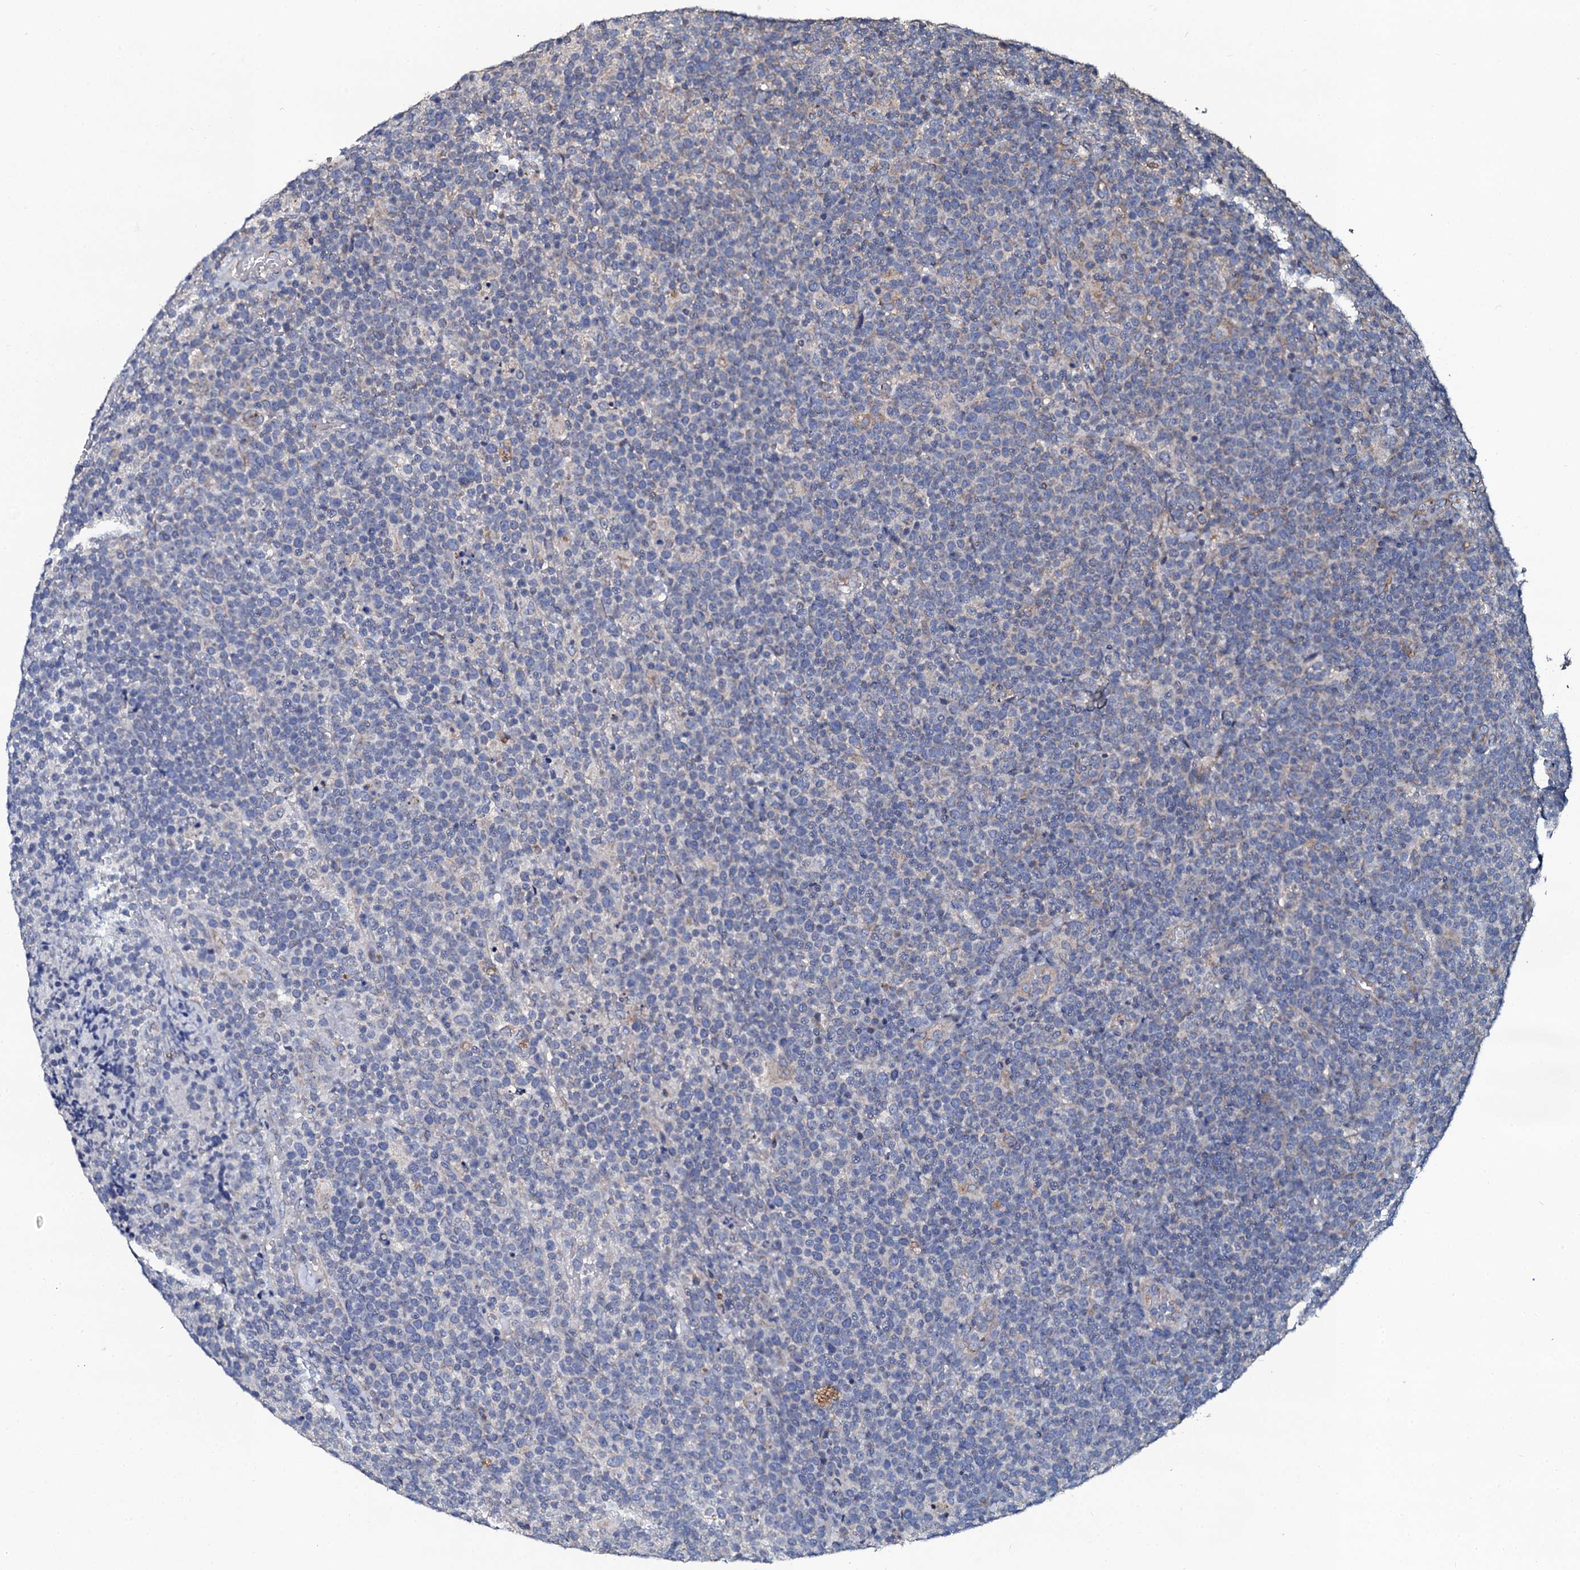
{"staining": {"intensity": "negative", "quantity": "none", "location": "none"}, "tissue": "lymphoma", "cell_type": "Tumor cells", "image_type": "cancer", "snomed": [{"axis": "morphology", "description": "Malignant lymphoma, non-Hodgkin's type, High grade"}, {"axis": "topography", "description": "Lymph node"}], "caption": "Immunohistochemistry photomicrograph of human lymphoma stained for a protein (brown), which exhibits no staining in tumor cells. (DAB IHC visualized using brightfield microscopy, high magnification).", "gene": "GLCE", "patient": {"sex": "male", "age": 61}}